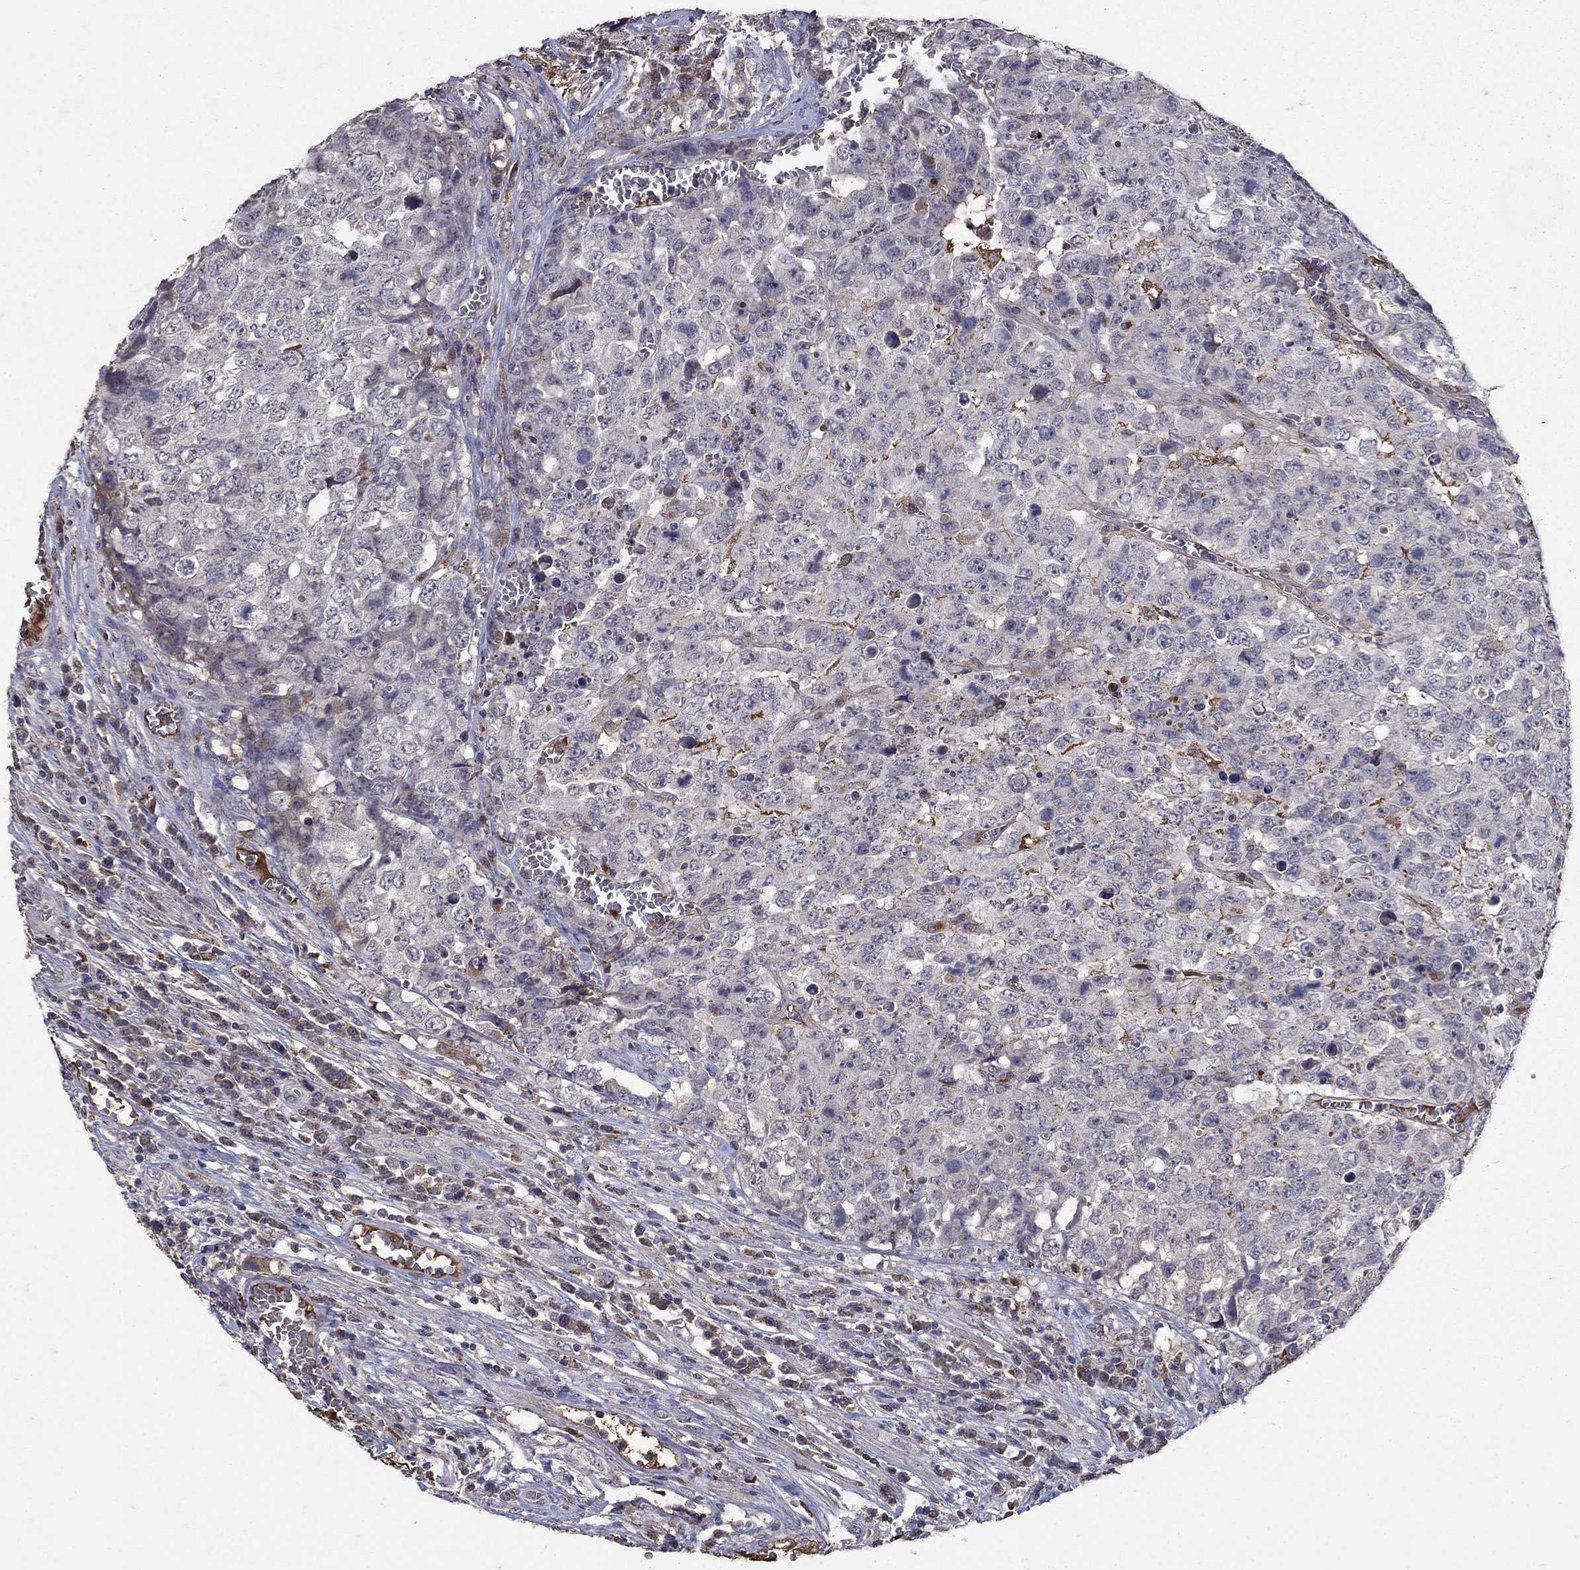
{"staining": {"intensity": "negative", "quantity": "none", "location": "none"}, "tissue": "testis cancer", "cell_type": "Tumor cells", "image_type": "cancer", "snomed": [{"axis": "morphology", "description": "Carcinoma, Embryonal, NOS"}, {"axis": "topography", "description": "Testis"}], "caption": "Micrograph shows no significant protein positivity in tumor cells of testis embryonal carcinoma.", "gene": "NPC2", "patient": {"sex": "male", "age": 23}}